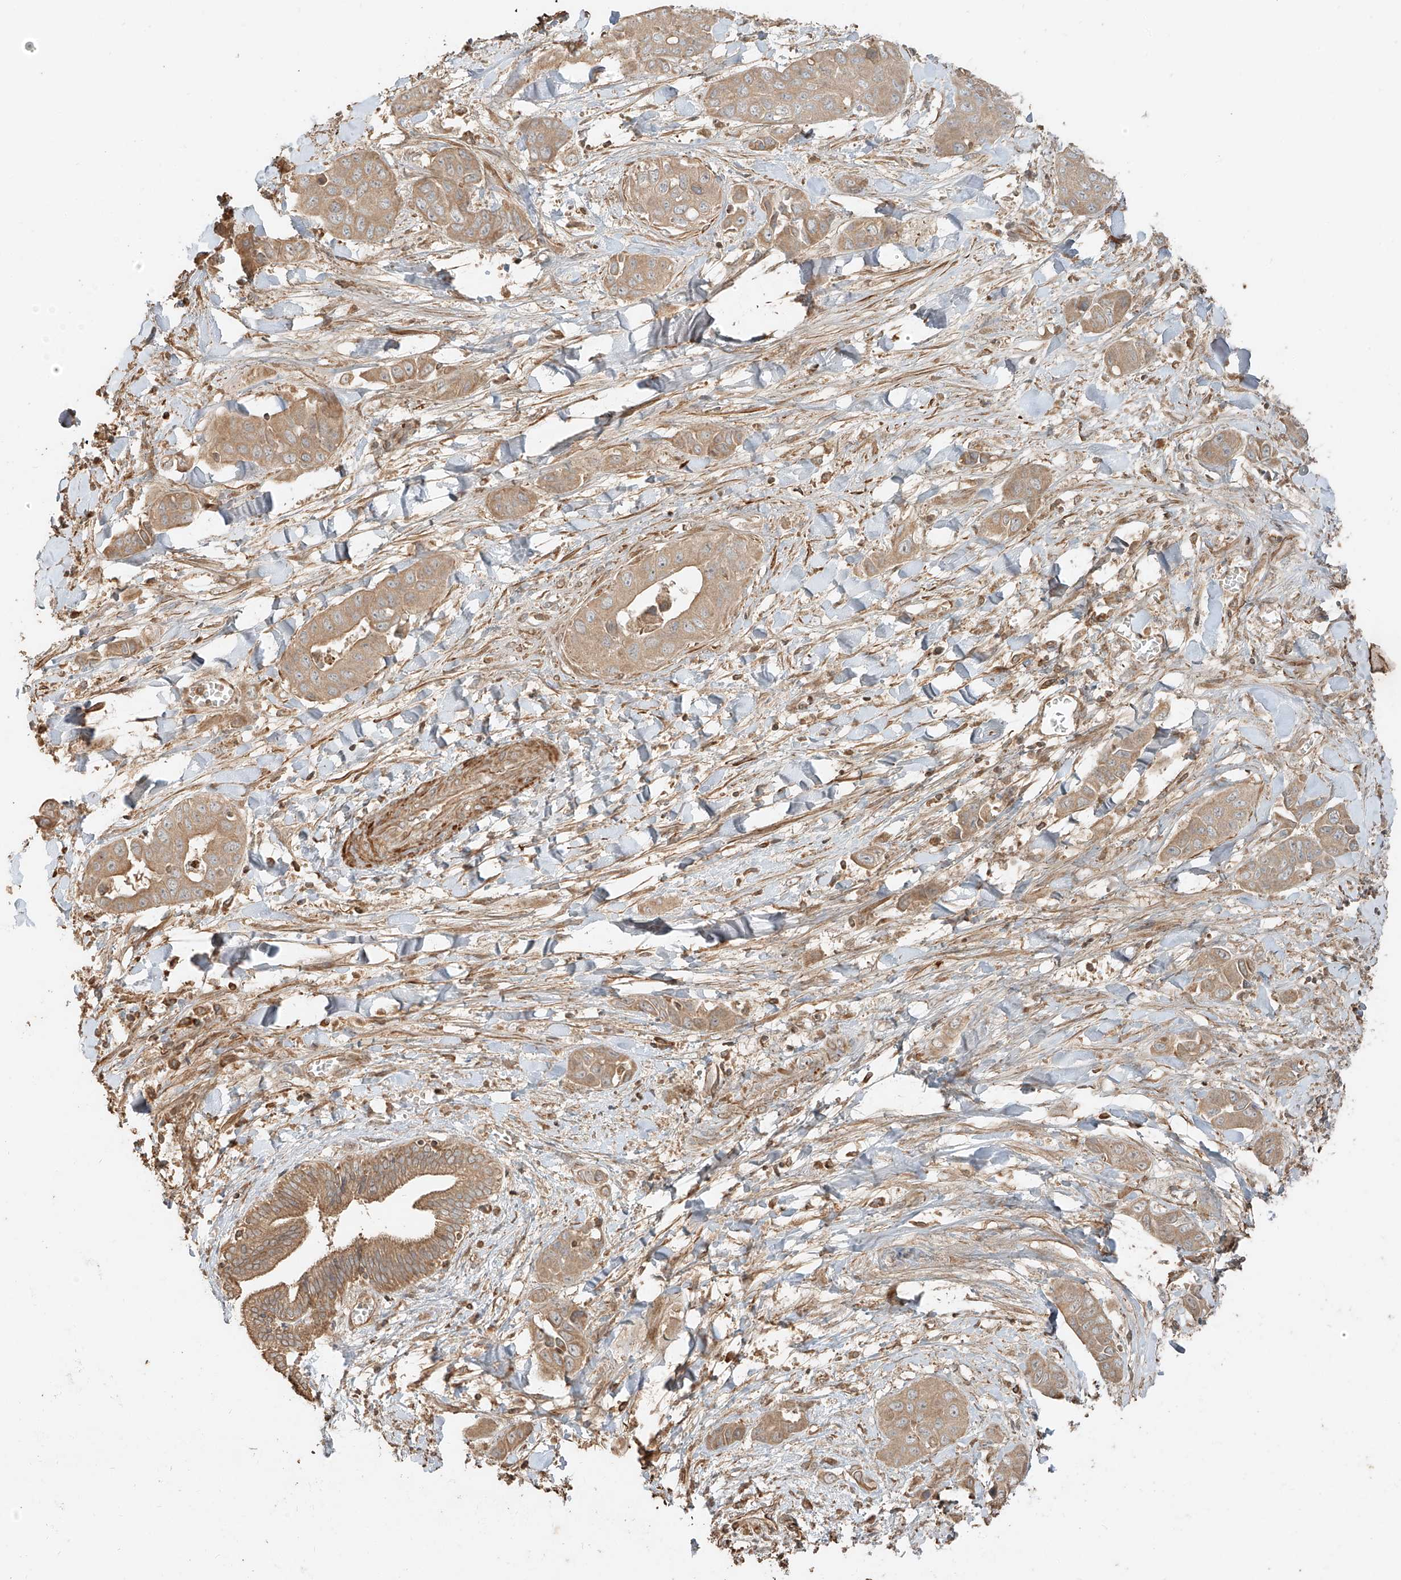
{"staining": {"intensity": "moderate", "quantity": ">75%", "location": "cytoplasmic/membranous"}, "tissue": "liver cancer", "cell_type": "Tumor cells", "image_type": "cancer", "snomed": [{"axis": "morphology", "description": "Cholangiocarcinoma"}, {"axis": "topography", "description": "Liver"}], "caption": "Immunohistochemical staining of human liver cancer reveals medium levels of moderate cytoplasmic/membranous staining in about >75% of tumor cells.", "gene": "ANKZF1", "patient": {"sex": "female", "age": 52}}